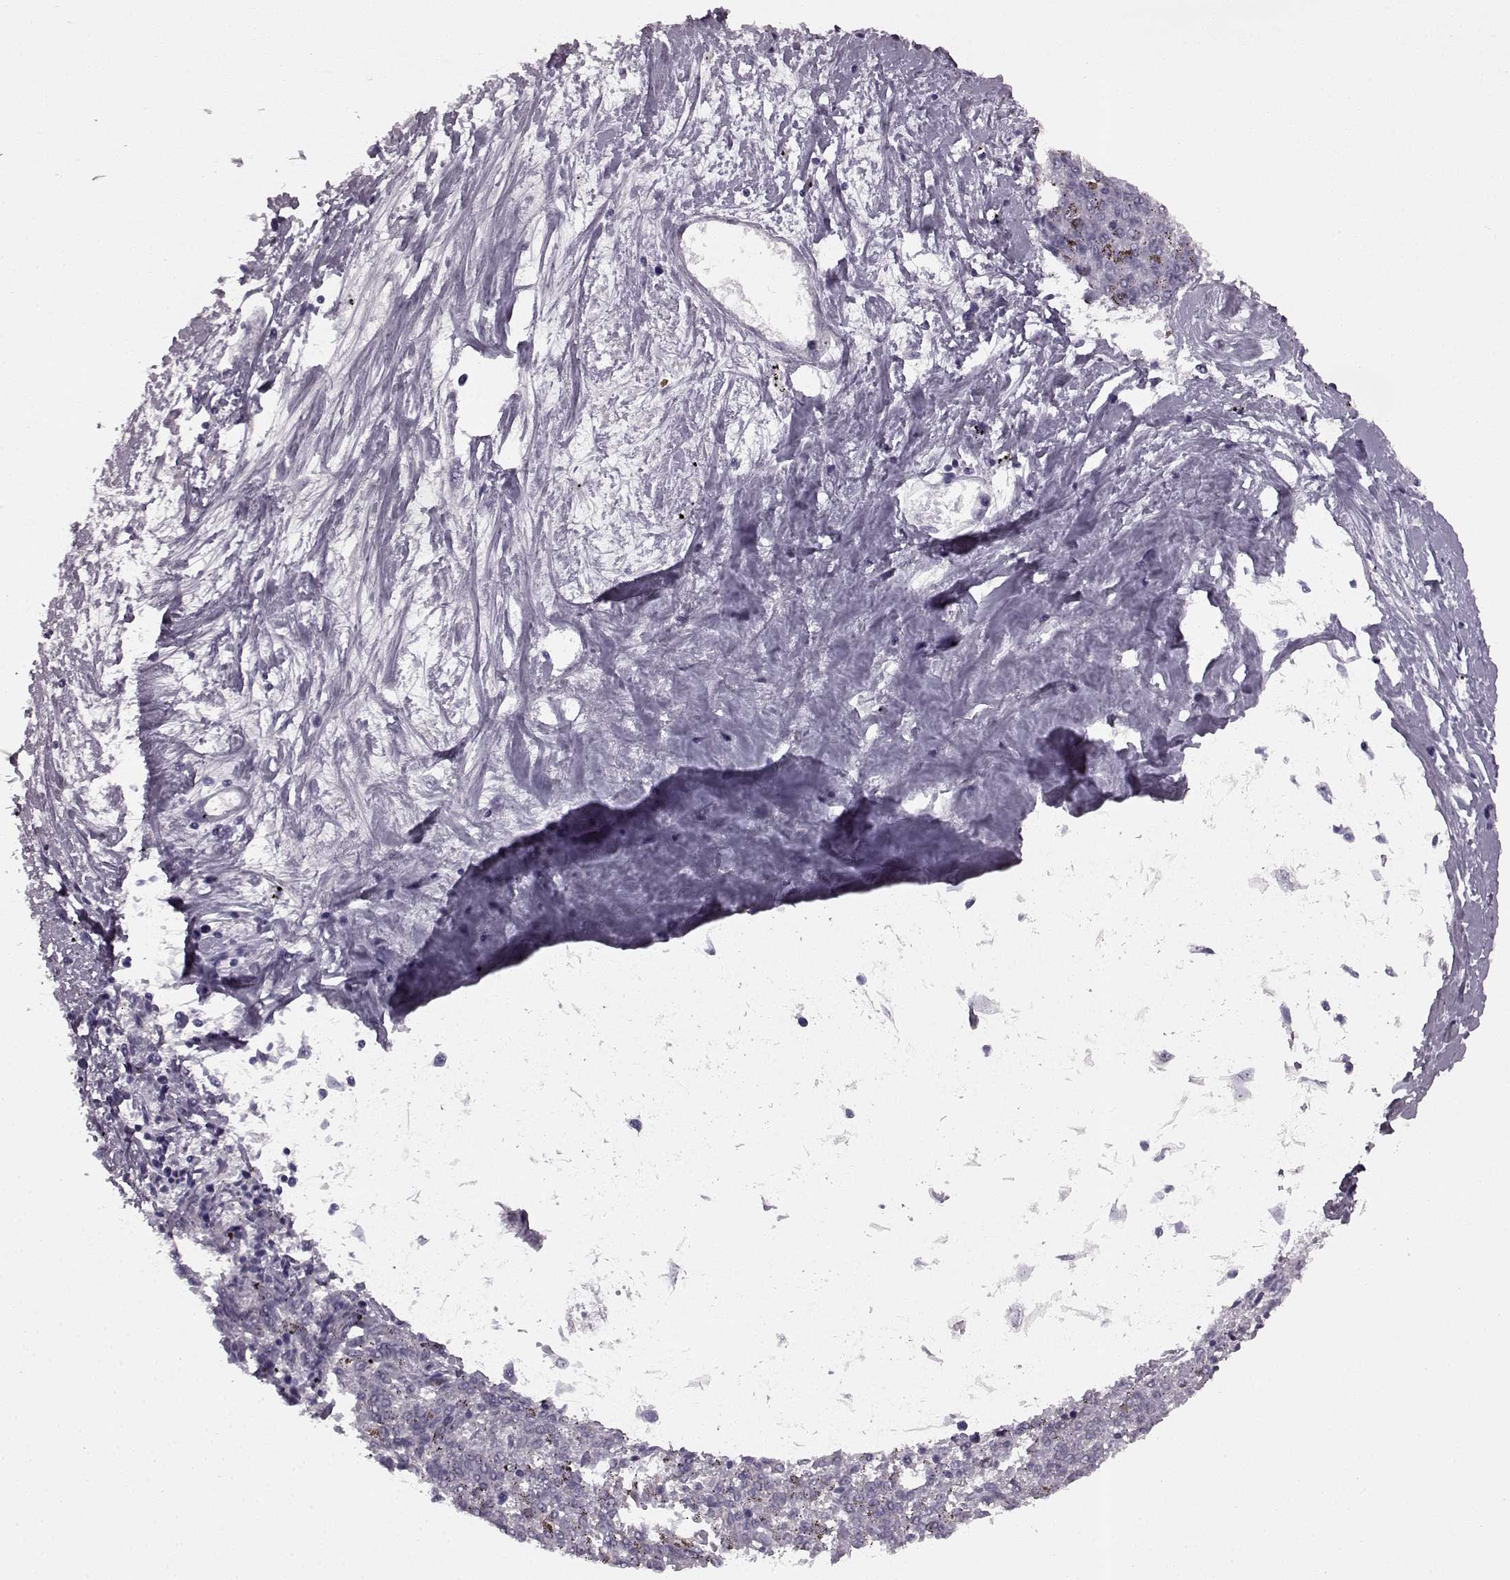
{"staining": {"intensity": "negative", "quantity": "none", "location": "none"}, "tissue": "melanoma", "cell_type": "Tumor cells", "image_type": "cancer", "snomed": [{"axis": "morphology", "description": "Malignant melanoma, NOS"}, {"axis": "topography", "description": "Skin"}], "caption": "Malignant melanoma was stained to show a protein in brown. There is no significant expression in tumor cells. The staining was performed using DAB (3,3'-diaminobenzidine) to visualize the protein expression in brown, while the nuclei were stained in blue with hematoxylin (Magnification: 20x).", "gene": "PRPH2", "patient": {"sex": "female", "age": 72}}